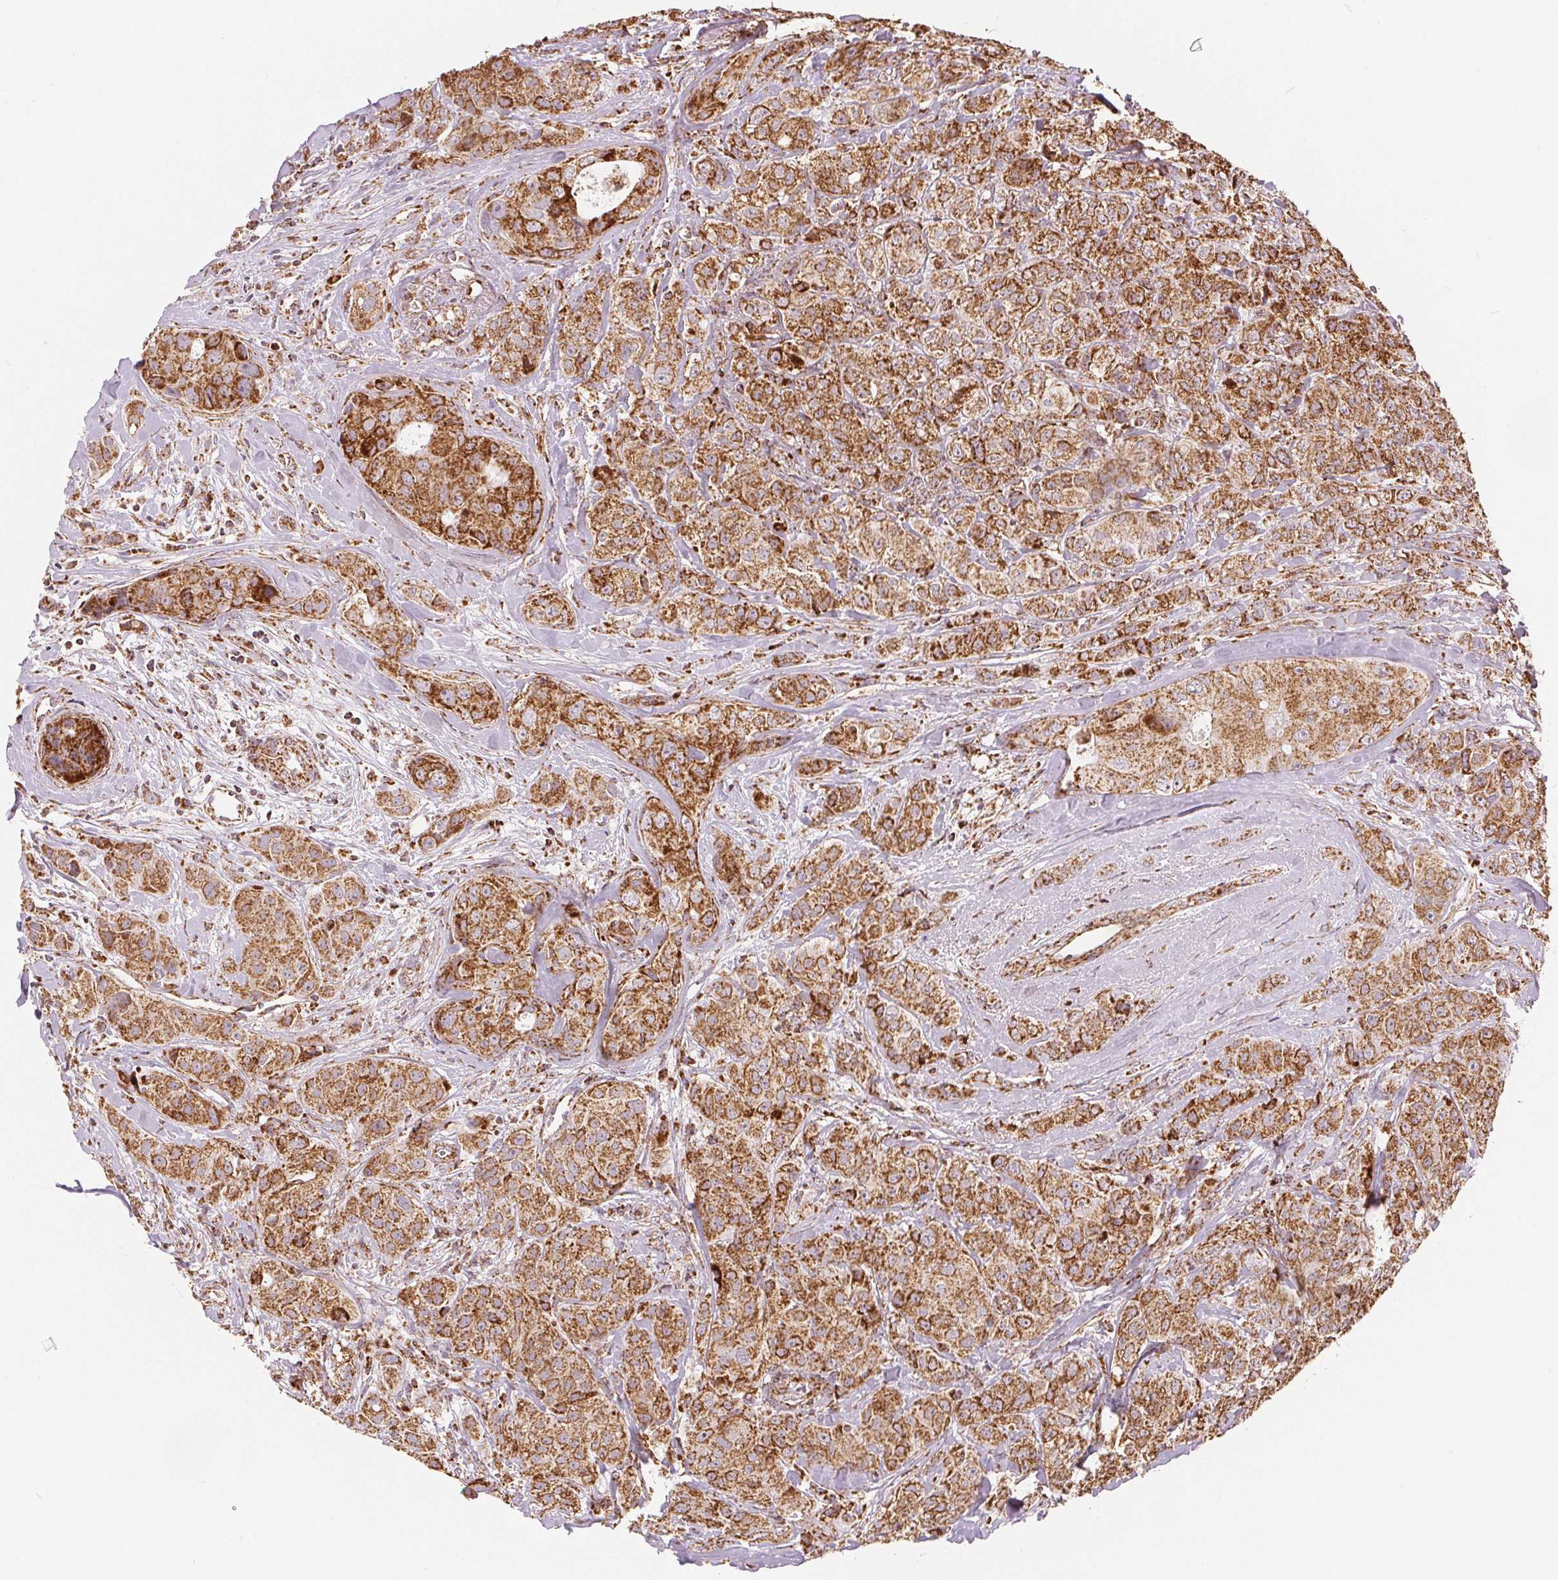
{"staining": {"intensity": "moderate", "quantity": ">75%", "location": "cytoplasmic/membranous"}, "tissue": "breast cancer", "cell_type": "Tumor cells", "image_type": "cancer", "snomed": [{"axis": "morphology", "description": "Duct carcinoma"}, {"axis": "topography", "description": "Breast"}], "caption": "Breast cancer stained for a protein displays moderate cytoplasmic/membranous positivity in tumor cells. (Stains: DAB (3,3'-diaminobenzidine) in brown, nuclei in blue, Microscopy: brightfield microscopy at high magnification).", "gene": "SDHB", "patient": {"sex": "female", "age": 43}}